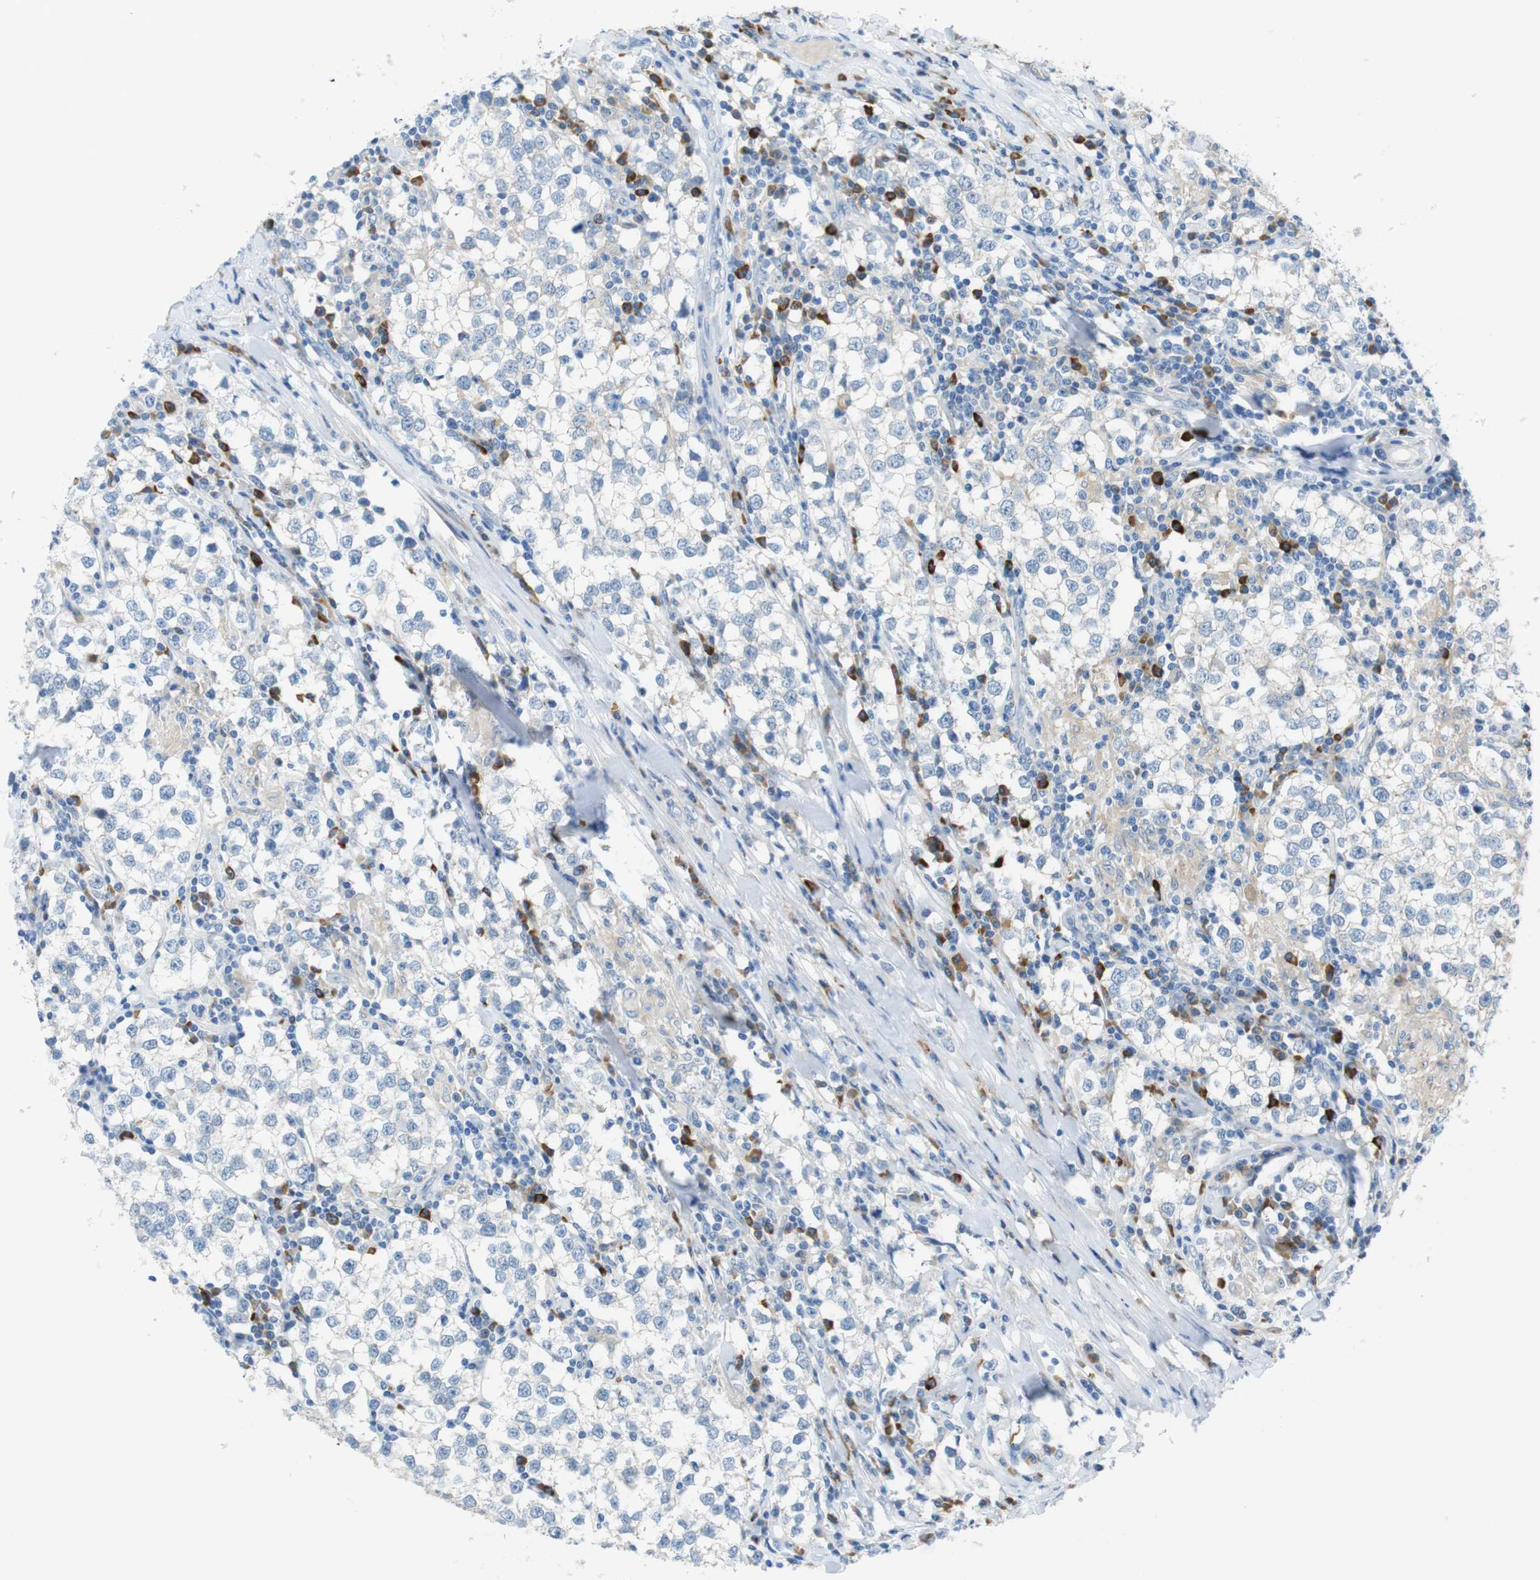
{"staining": {"intensity": "negative", "quantity": "none", "location": "none"}, "tissue": "testis cancer", "cell_type": "Tumor cells", "image_type": "cancer", "snomed": [{"axis": "morphology", "description": "Seminoma, NOS"}, {"axis": "morphology", "description": "Carcinoma, Embryonal, NOS"}, {"axis": "topography", "description": "Testis"}], "caption": "Tumor cells are negative for protein expression in human testis cancer (seminoma). Brightfield microscopy of IHC stained with DAB (3,3'-diaminobenzidine) (brown) and hematoxylin (blue), captured at high magnification.", "gene": "CLMN", "patient": {"sex": "male", "age": 36}}